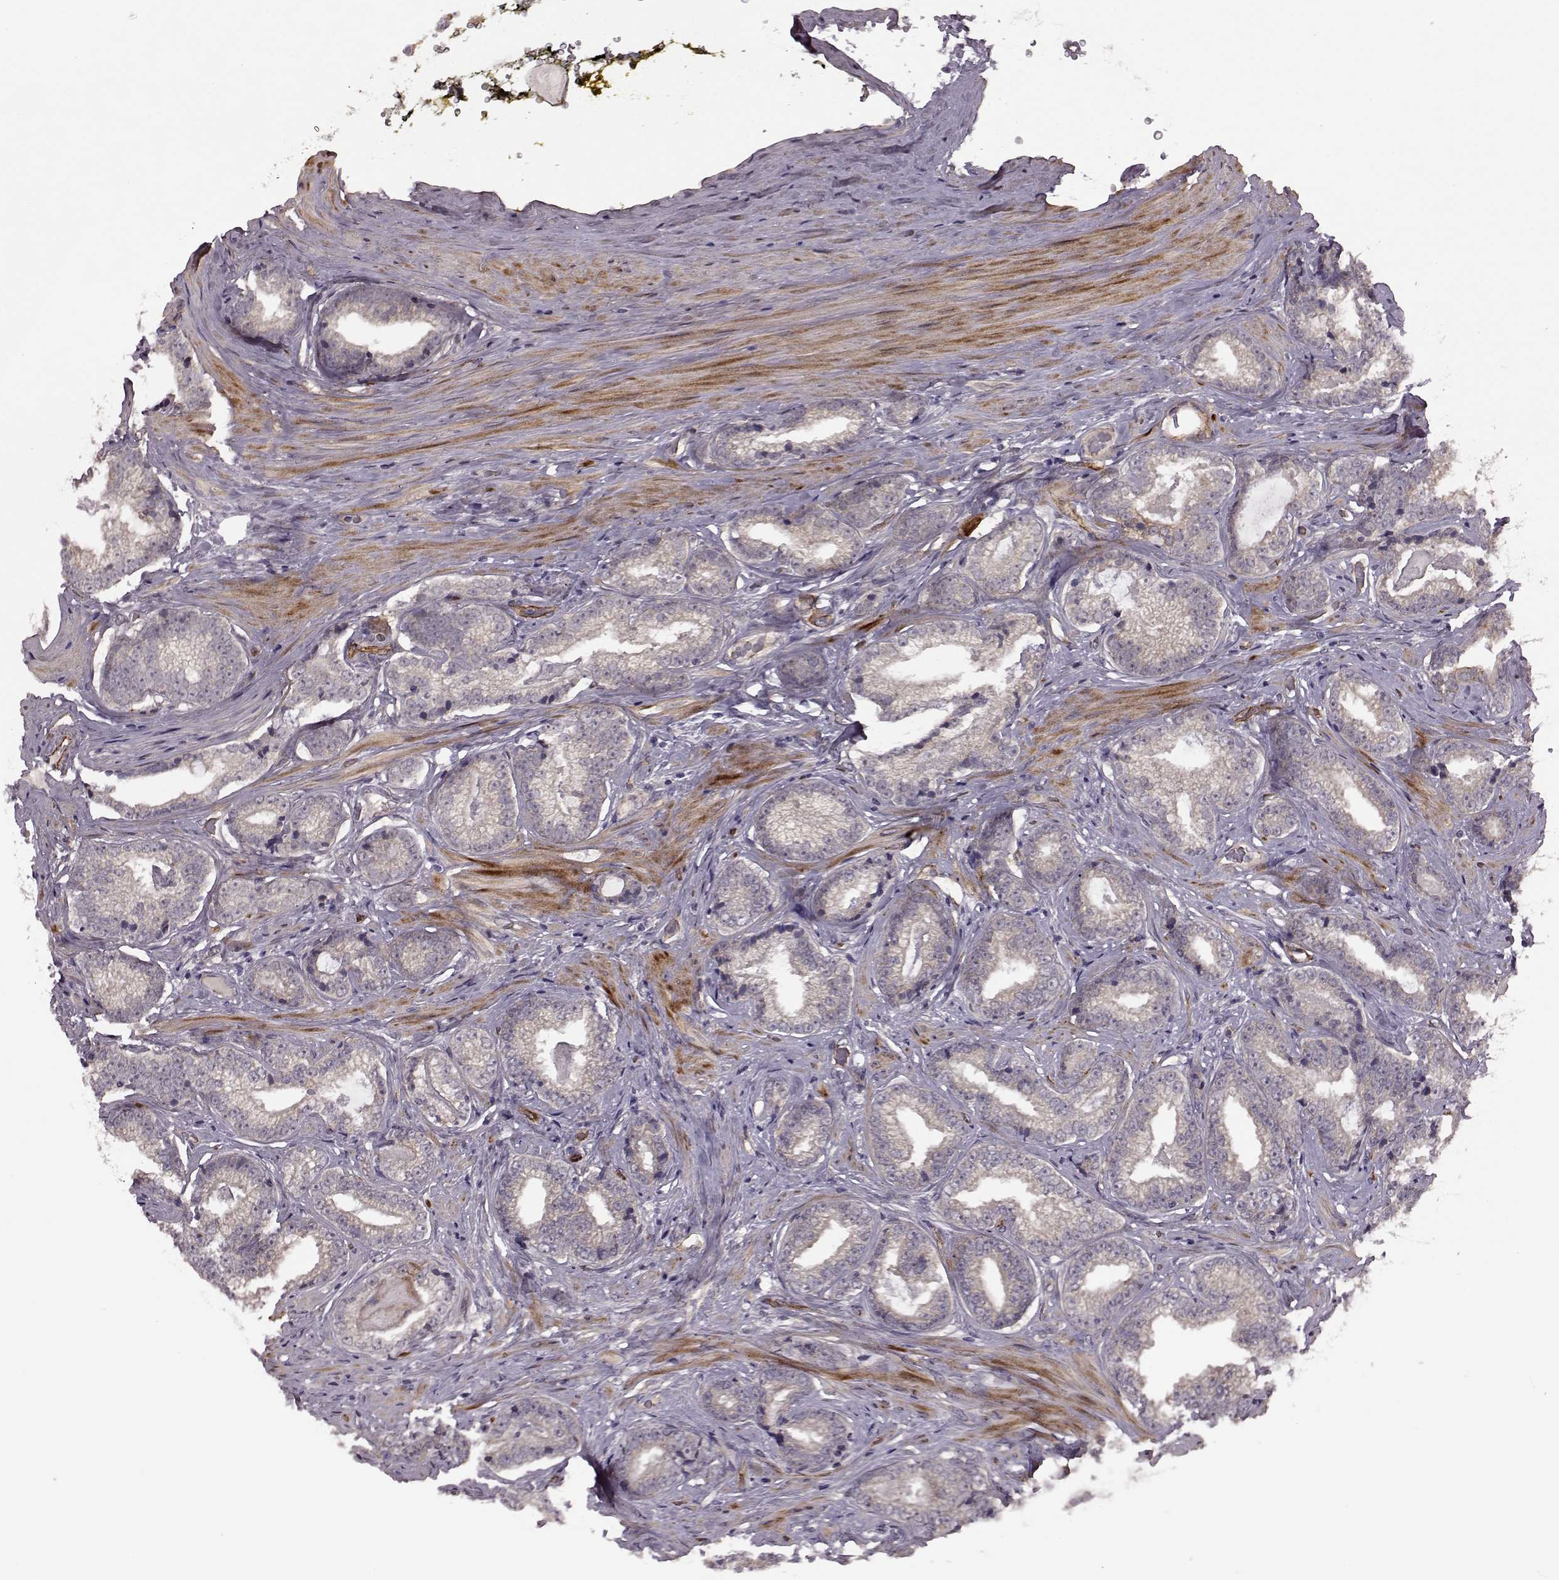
{"staining": {"intensity": "negative", "quantity": "none", "location": "none"}, "tissue": "prostate cancer", "cell_type": "Tumor cells", "image_type": "cancer", "snomed": [{"axis": "morphology", "description": "Adenocarcinoma, Low grade"}, {"axis": "topography", "description": "Prostate"}], "caption": "This is an IHC photomicrograph of prostate cancer. There is no staining in tumor cells.", "gene": "SYNPO", "patient": {"sex": "male", "age": 61}}